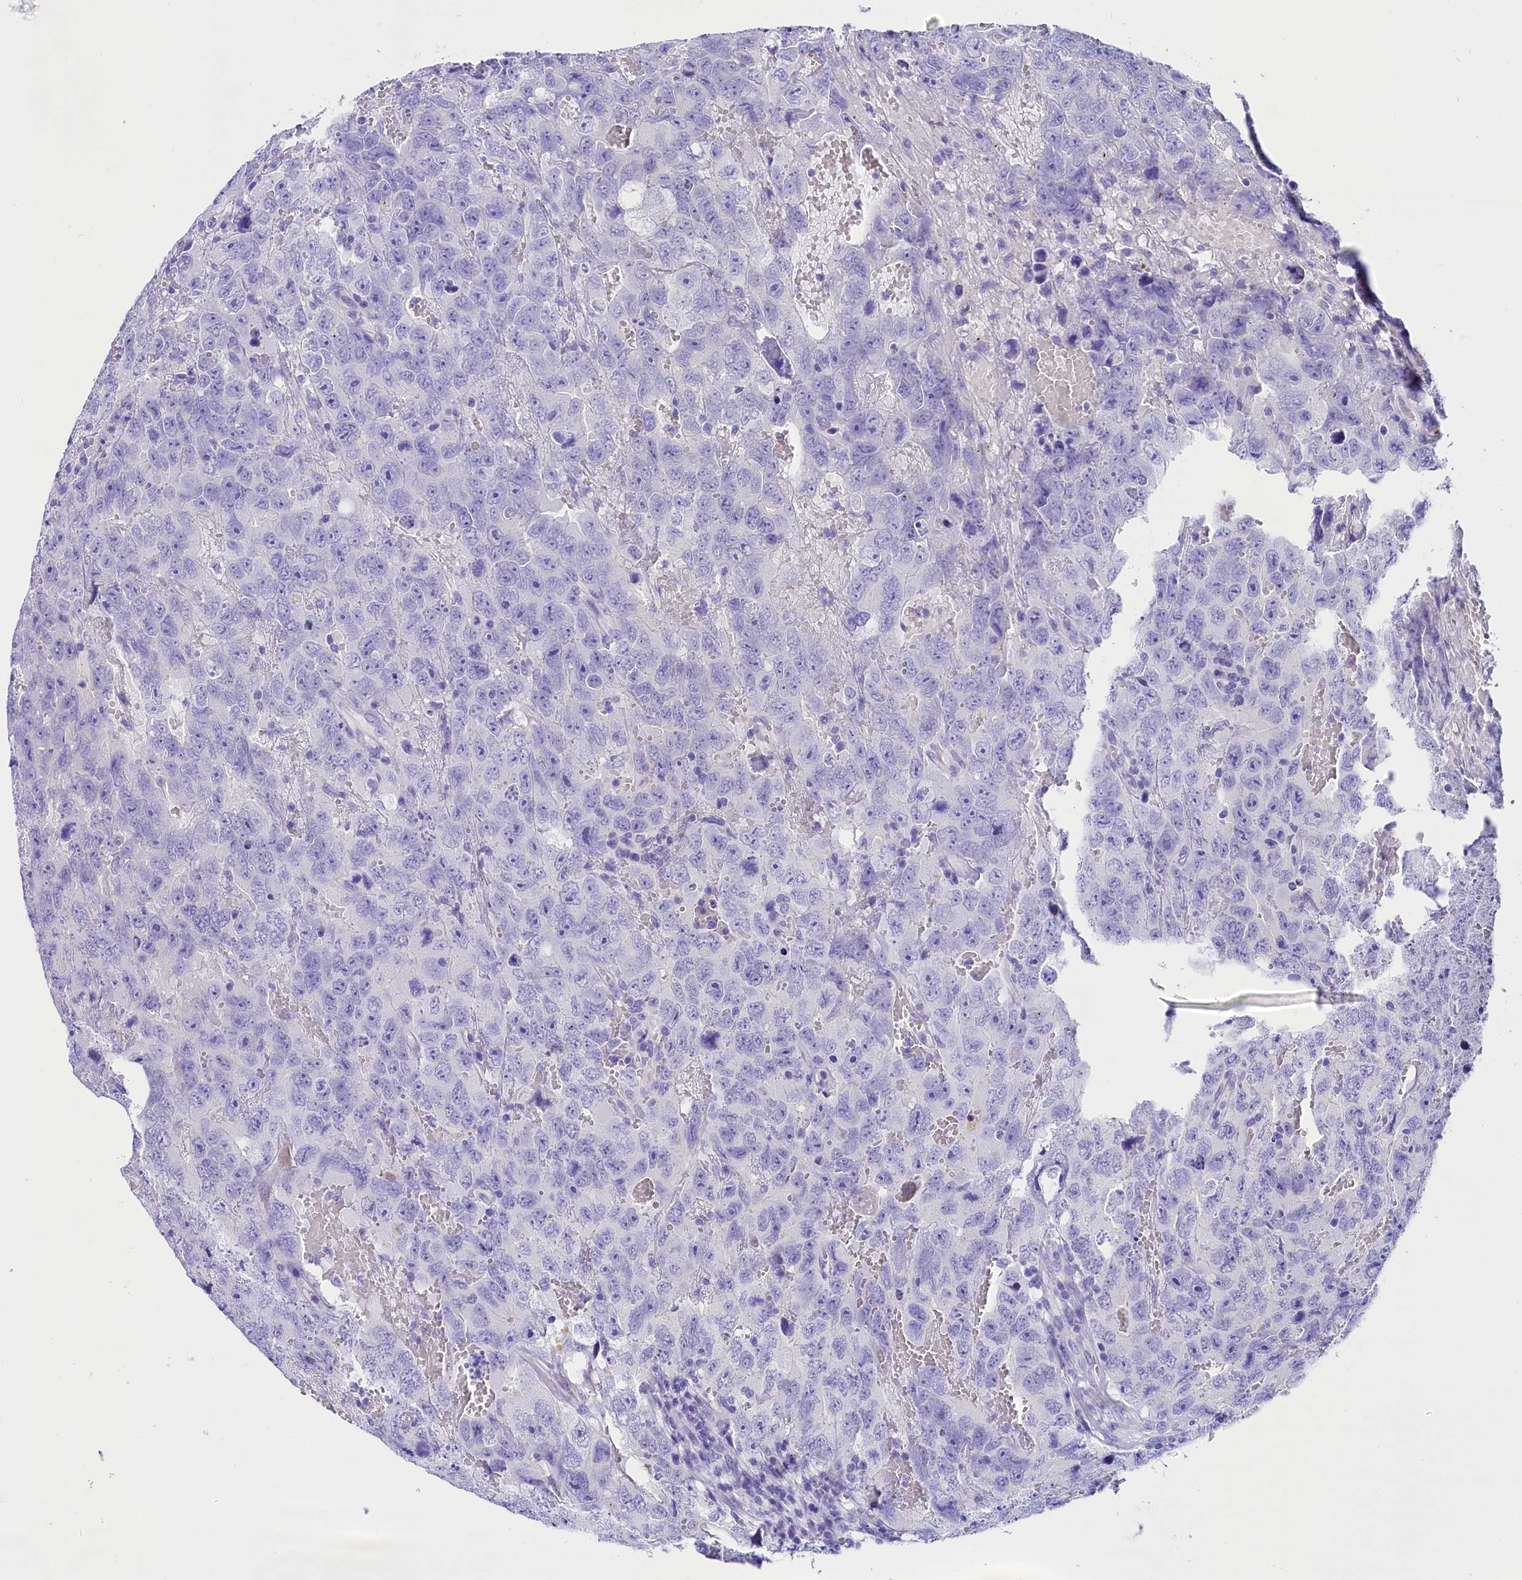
{"staining": {"intensity": "negative", "quantity": "none", "location": "none"}, "tissue": "testis cancer", "cell_type": "Tumor cells", "image_type": "cancer", "snomed": [{"axis": "morphology", "description": "Carcinoma, Embryonal, NOS"}, {"axis": "topography", "description": "Testis"}], "caption": "Tumor cells are negative for protein expression in human testis embryonal carcinoma.", "gene": "SKIDA1", "patient": {"sex": "male", "age": 45}}